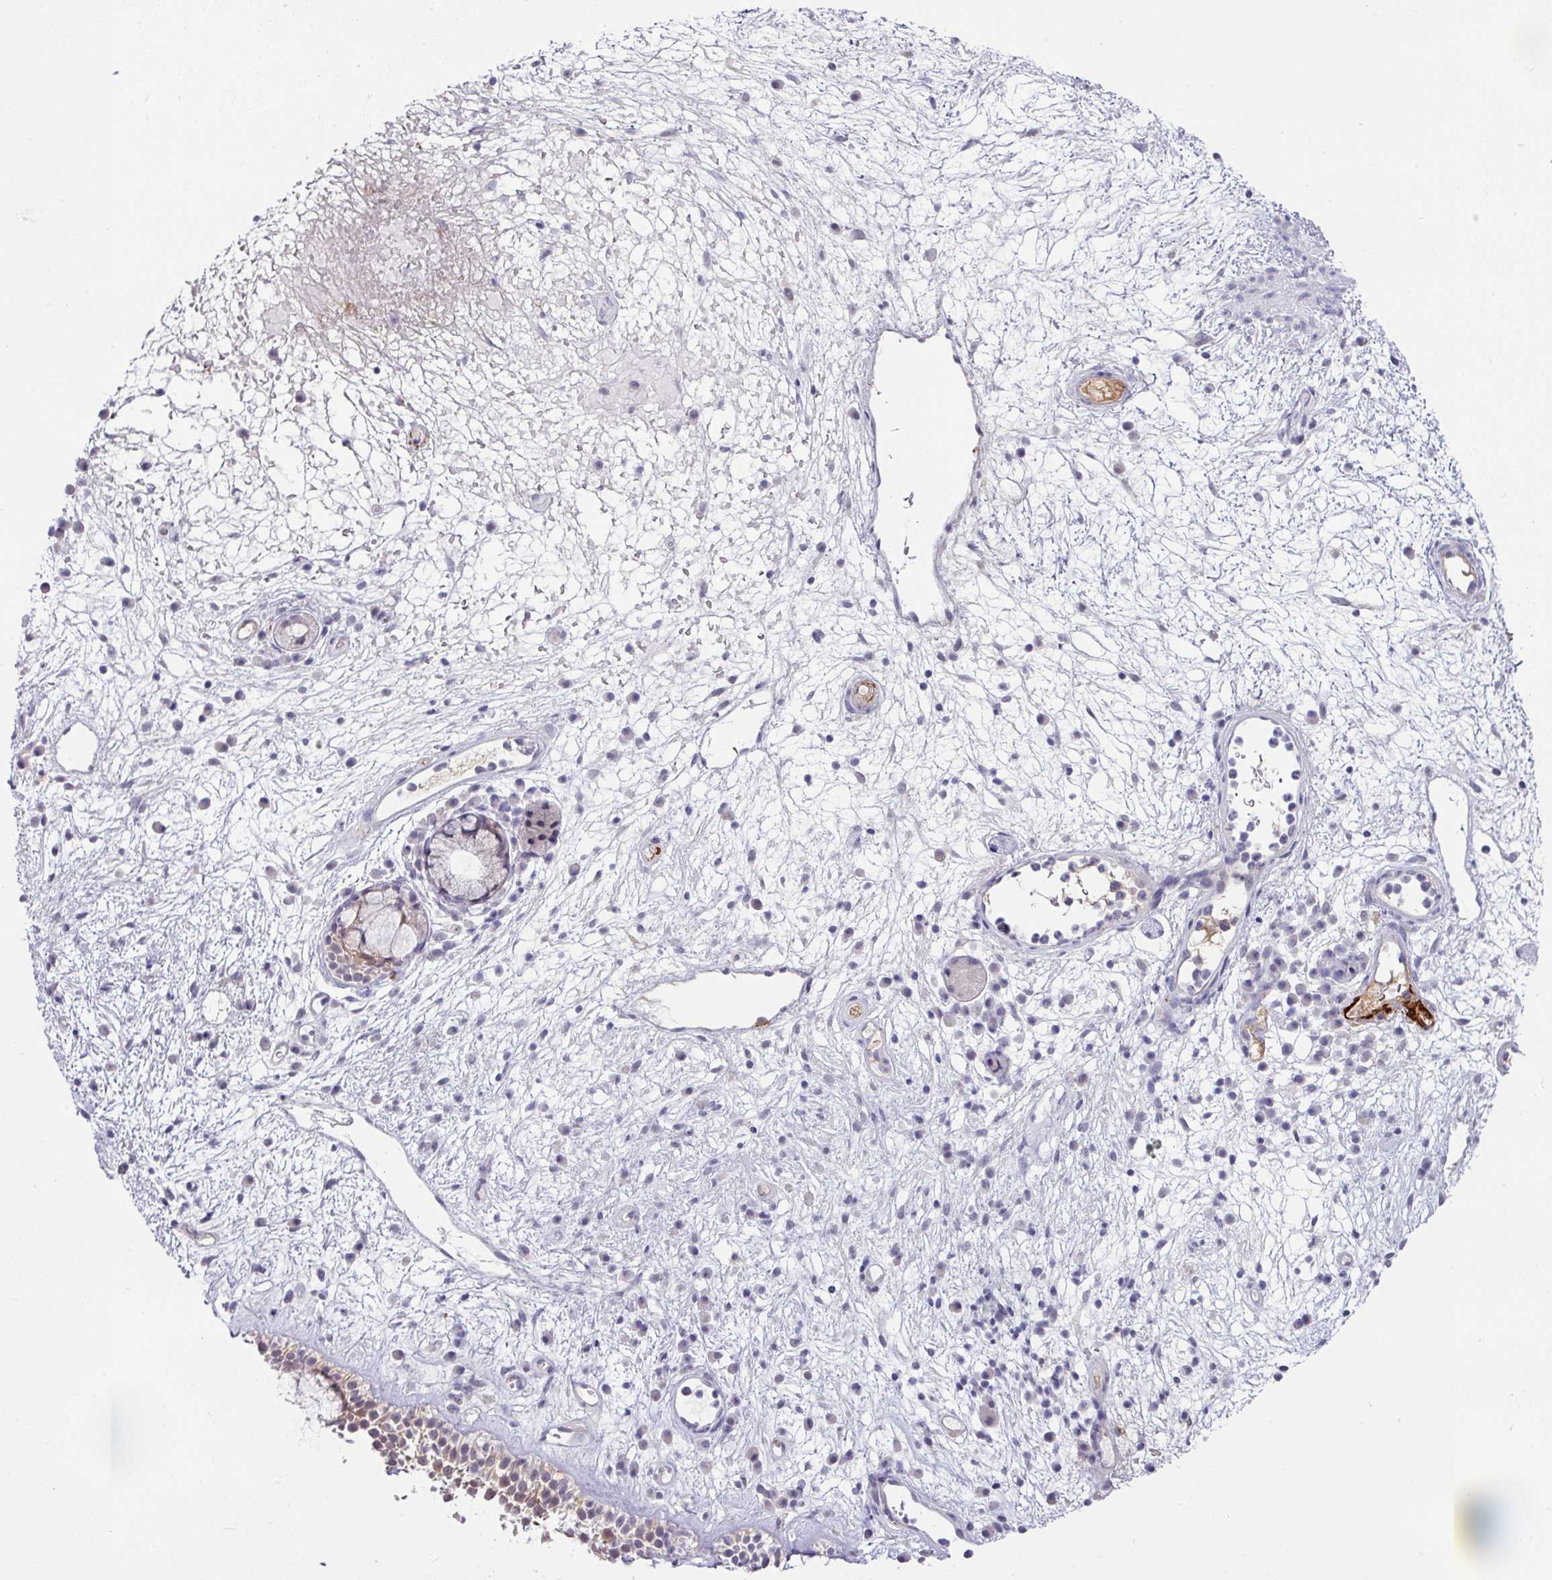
{"staining": {"intensity": "weak", "quantity": "25%-75%", "location": "cytoplasmic/membranous"}, "tissue": "nasopharynx", "cell_type": "Respiratory epithelial cells", "image_type": "normal", "snomed": [{"axis": "morphology", "description": "Normal tissue, NOS"}, {"axis": "morphology", "description": "Inflammation, NOS"}, {"axis": "topography", "description": "Nasopharynx"}], "caption": "Immunohistochemistry (IHC) (DAB (3,3'-diaminobenzidine)) staining of unremarkable nasopharynx shows weak cytoplasmic/membranous protein staining in about 25%-75% of respiratory epithelial cells. (DAB (3,3'-diaminobenzidine) IHC, brown staining for protein, blue staining for nuclei).", "gene": "FGF17", "patient": {"sex": "male", "age": 54}}